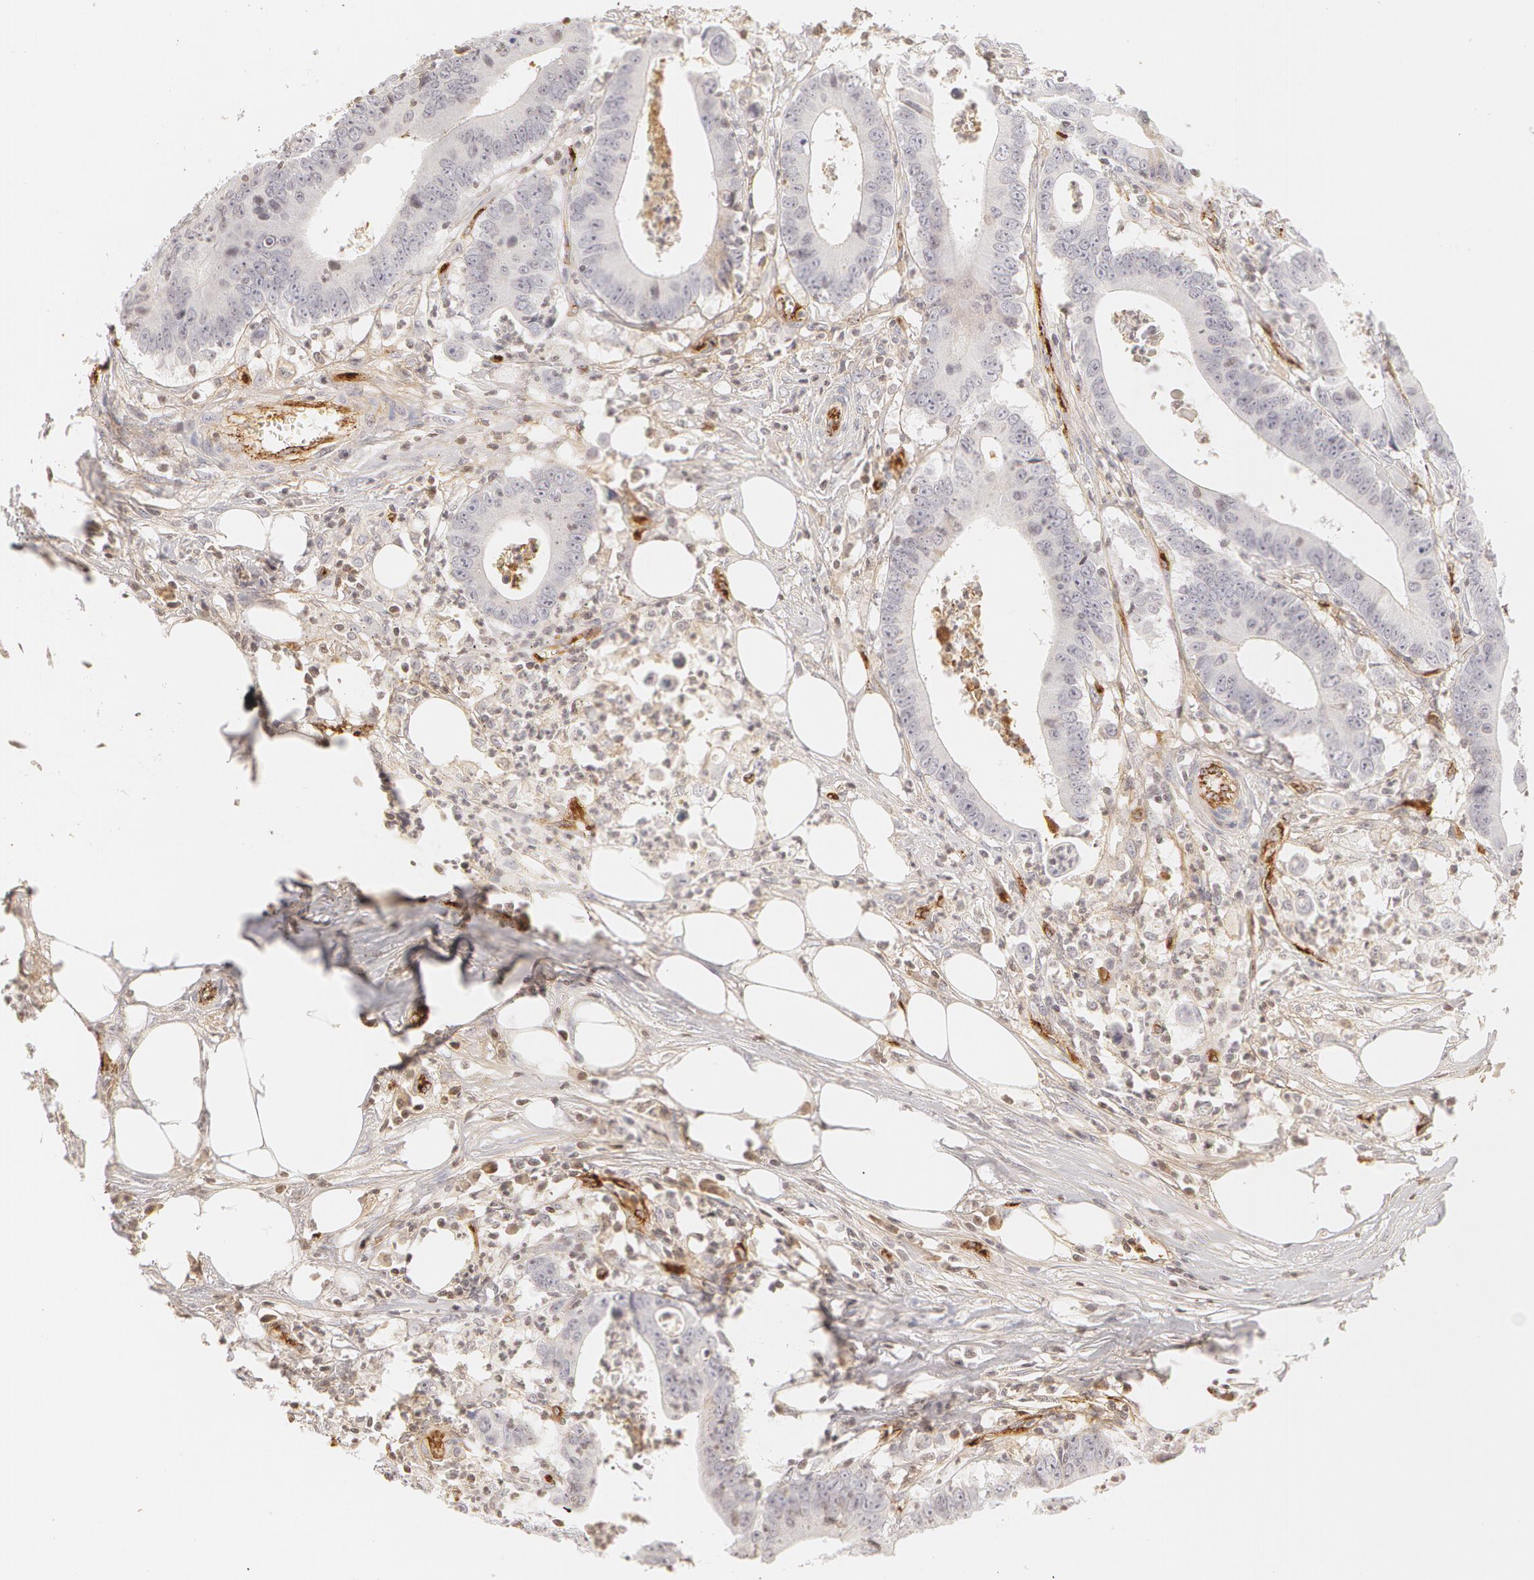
{"staining": {"intensity": "negative", "quantity": "none", "location": "none"}, "tissue": "colorectal cancer", "cell_type": "Tumor cells", "image_type": "cancer", "snomed": [{"axis": "morphology", "description": "Adenocarcinoma, NOS"}, {"axis": "topography", "description": "Colon"}], "caption": "The histopathology image reveals no staining of tumor cells in colorectal cancer.", "gene": "VWF", "patient": {"sex": "male", "age": 55}}